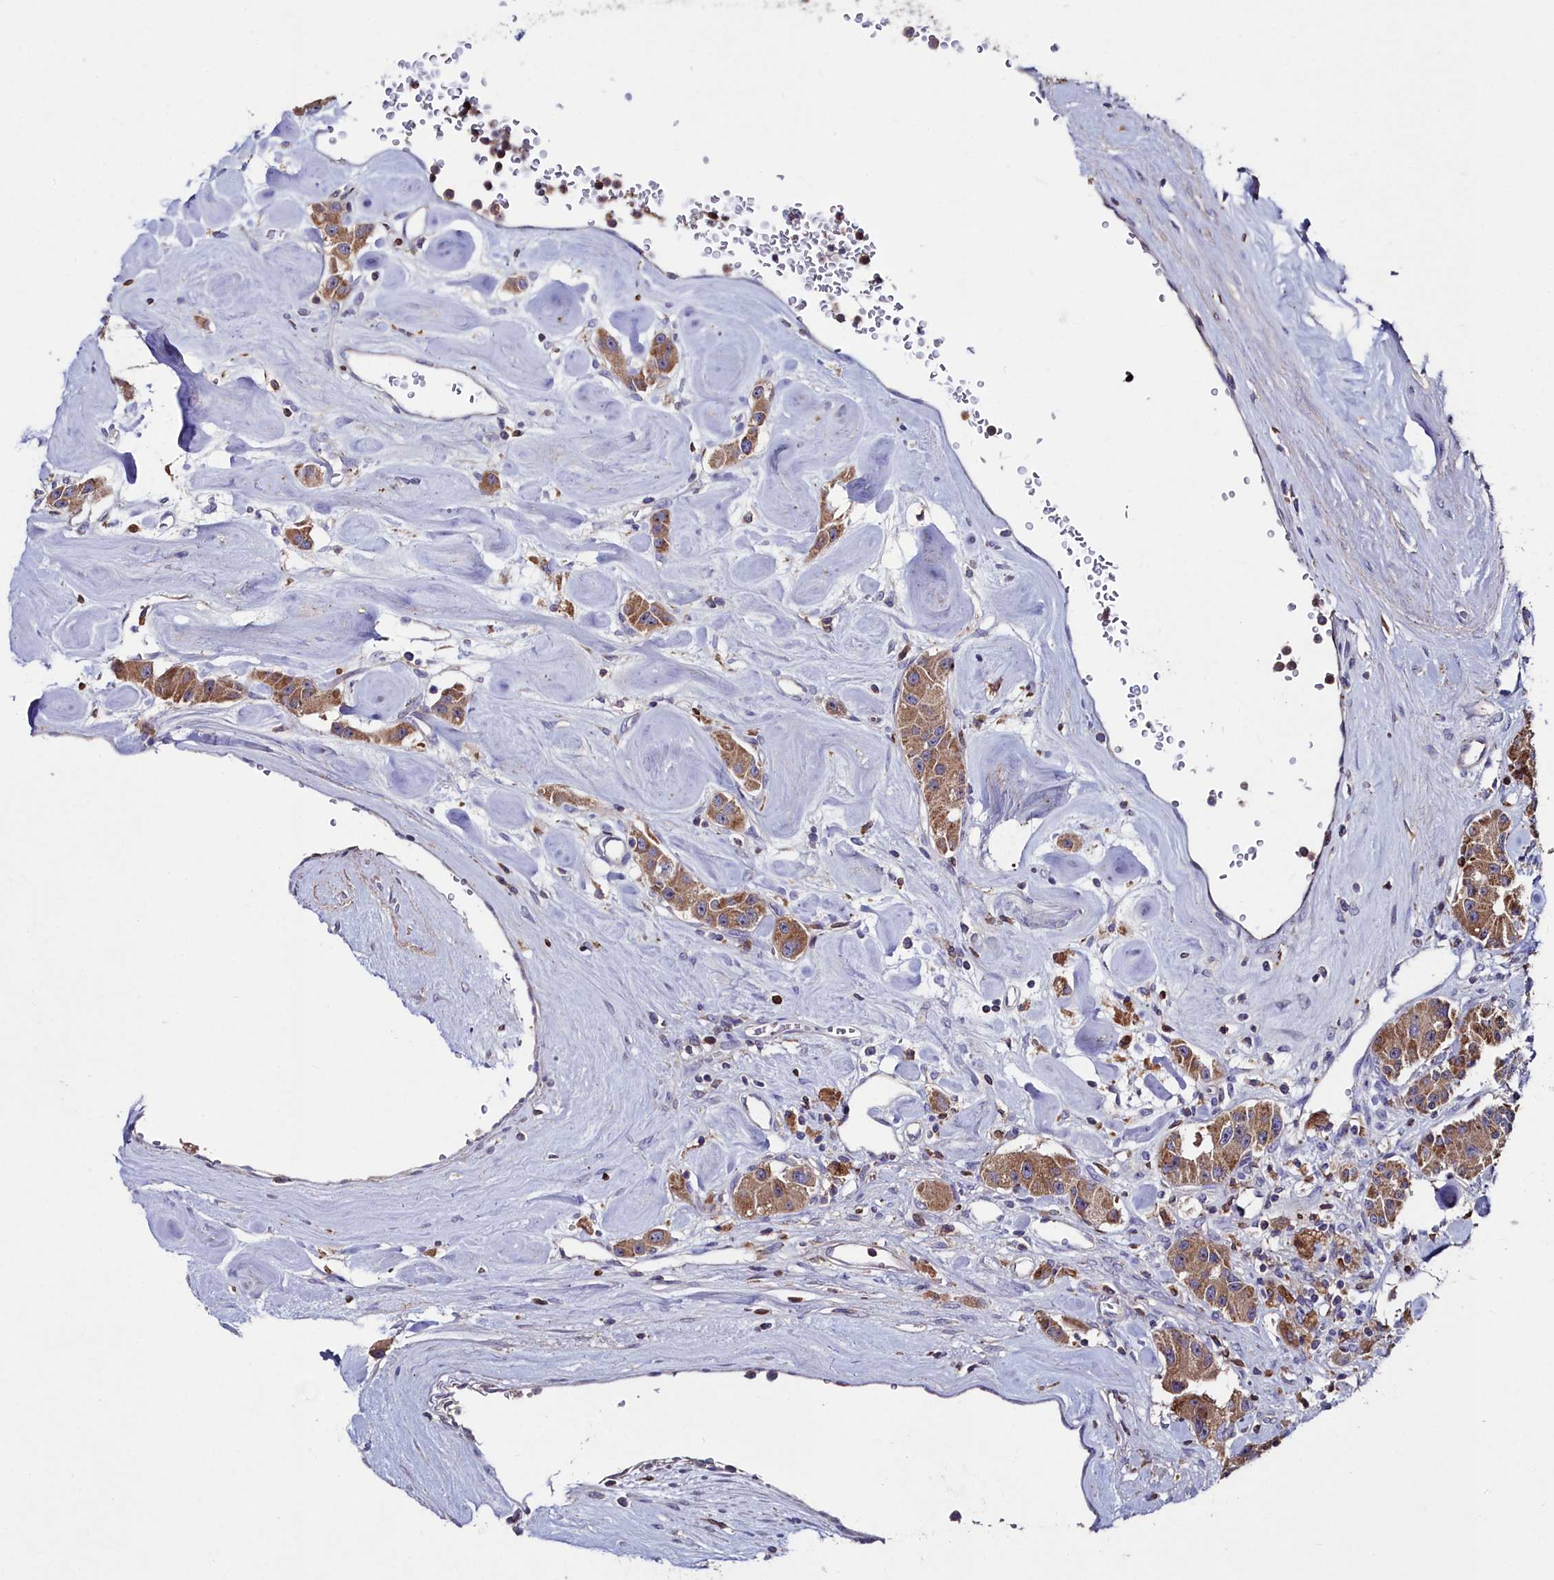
{"staining": {"intensity": "moderate", "quantity": ">75%", "location": "cytoplasmic/membranous"}, "tissue": "carcinoid", "cell_type": "Tumor cells", "image_type": "cancer", "snomed": [{"axis": "morphology", "description": "Carcinoid, malignant, NOS"}, {"axis": "topography", "description": "Pancreas"}], "caption": "A high-resolution histopathology image shows immunohistochemistry (IHC) staining of carcinoid (malignant), which demonstrates moderate cytoplasmic/membranous positivity in approximately >75% of tumor cells.", "gene": "AMBRA1", "patient": {"sex": "male", "age": 41}}